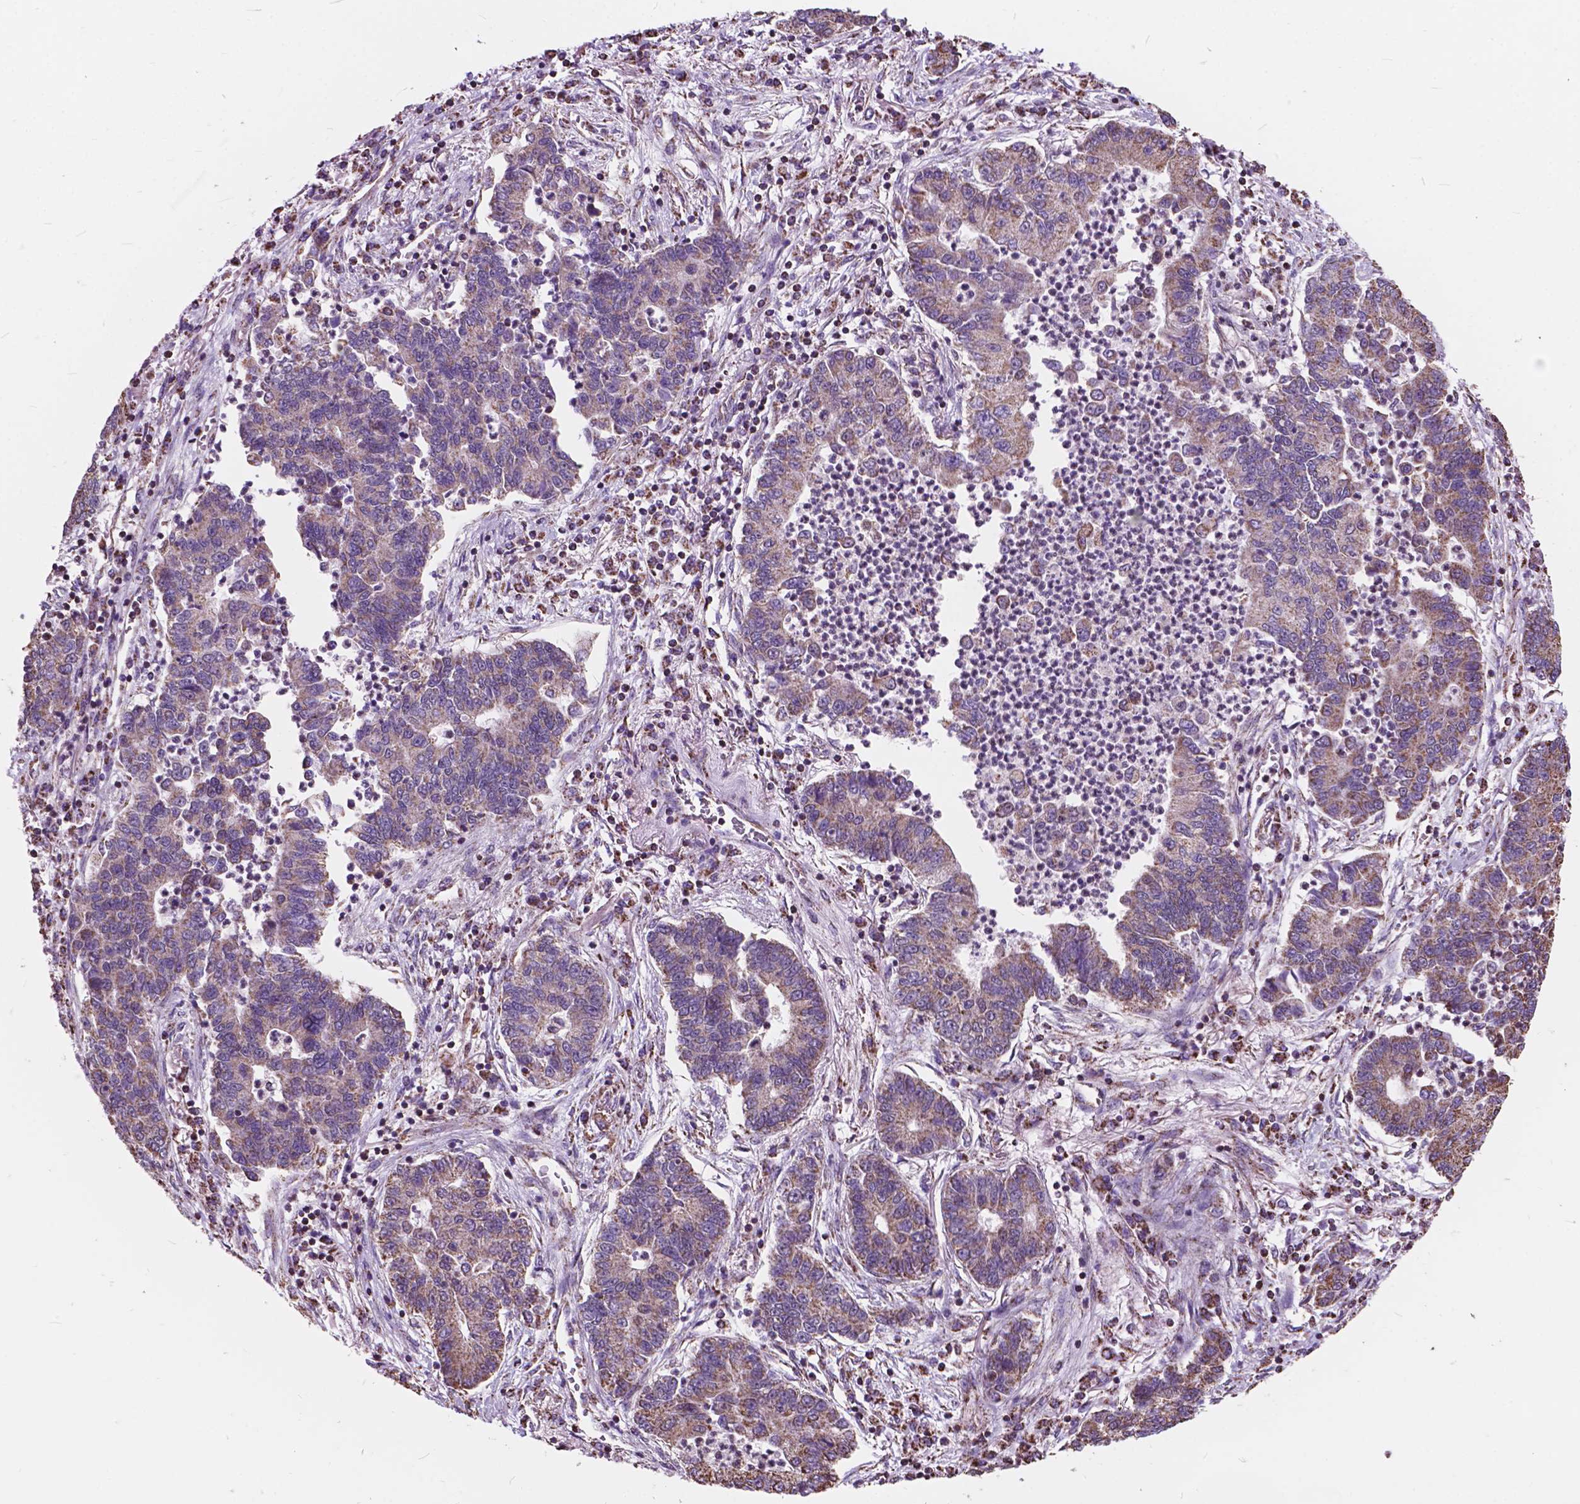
{"staining": {"intensity": "weak", "quantity": "25%-75%", "location": "cytoplasmic/membranous"}, "tissue": "lung cancer", "cell_type": "Tumor cells", "image_type": "cancer", "snomed": [{"axis": "morphology", "description": "Adenocarcinoma, NOS"}, {"axis": "topography", "description": "Lung"}], "caption": "Weak cytoplasmic/membranous protein expression is seen in approximately 25%-75% of tumor cells in lung cancer (adenocarcinoma).", "gene": "SCOC", "patient": {"sex": "female", "age": 57}}